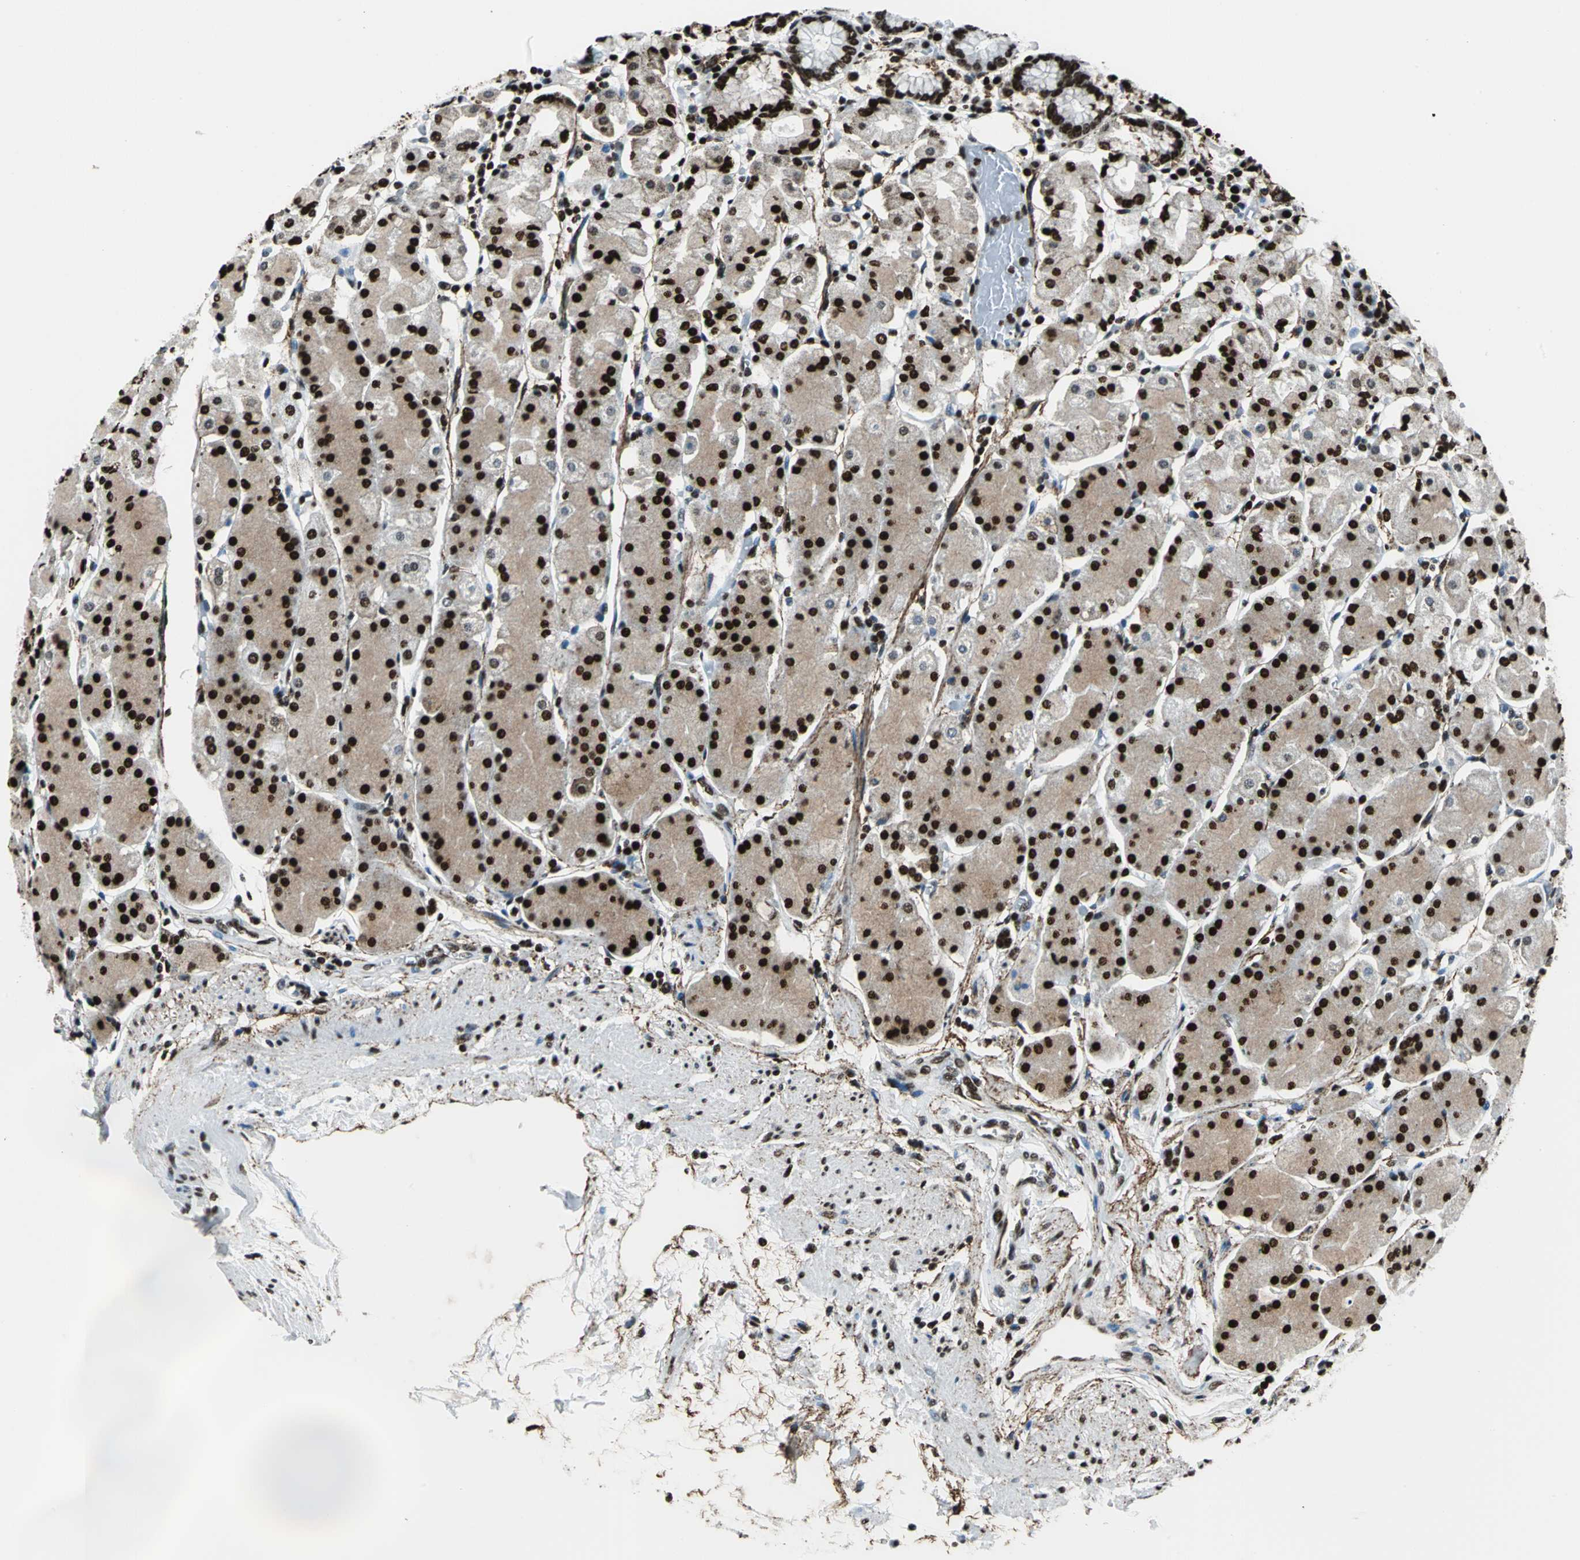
{"staining": {"intensity": "strong", "quantity": ">75%", "location": "cytoplasmic/membranous,nuclear"}, "tissue": "stomach", "cell_type": "Glandular cells", "image_type": "normal", "snomed": [{"axis": "morphology", "description": "Normal tissue, NOS"}, {"axis": "topography", "description": "Stomach, upper"}, {"axis": "topography", "description": "Stomach"}], "caption": "Protein staining demonstrates strong cytoplasmic/membranous,nuclear staining in about >75% of glandular cells in benign stomach.", "gene": "APEX1", "patient": {"sex": "male", "age": 76}}